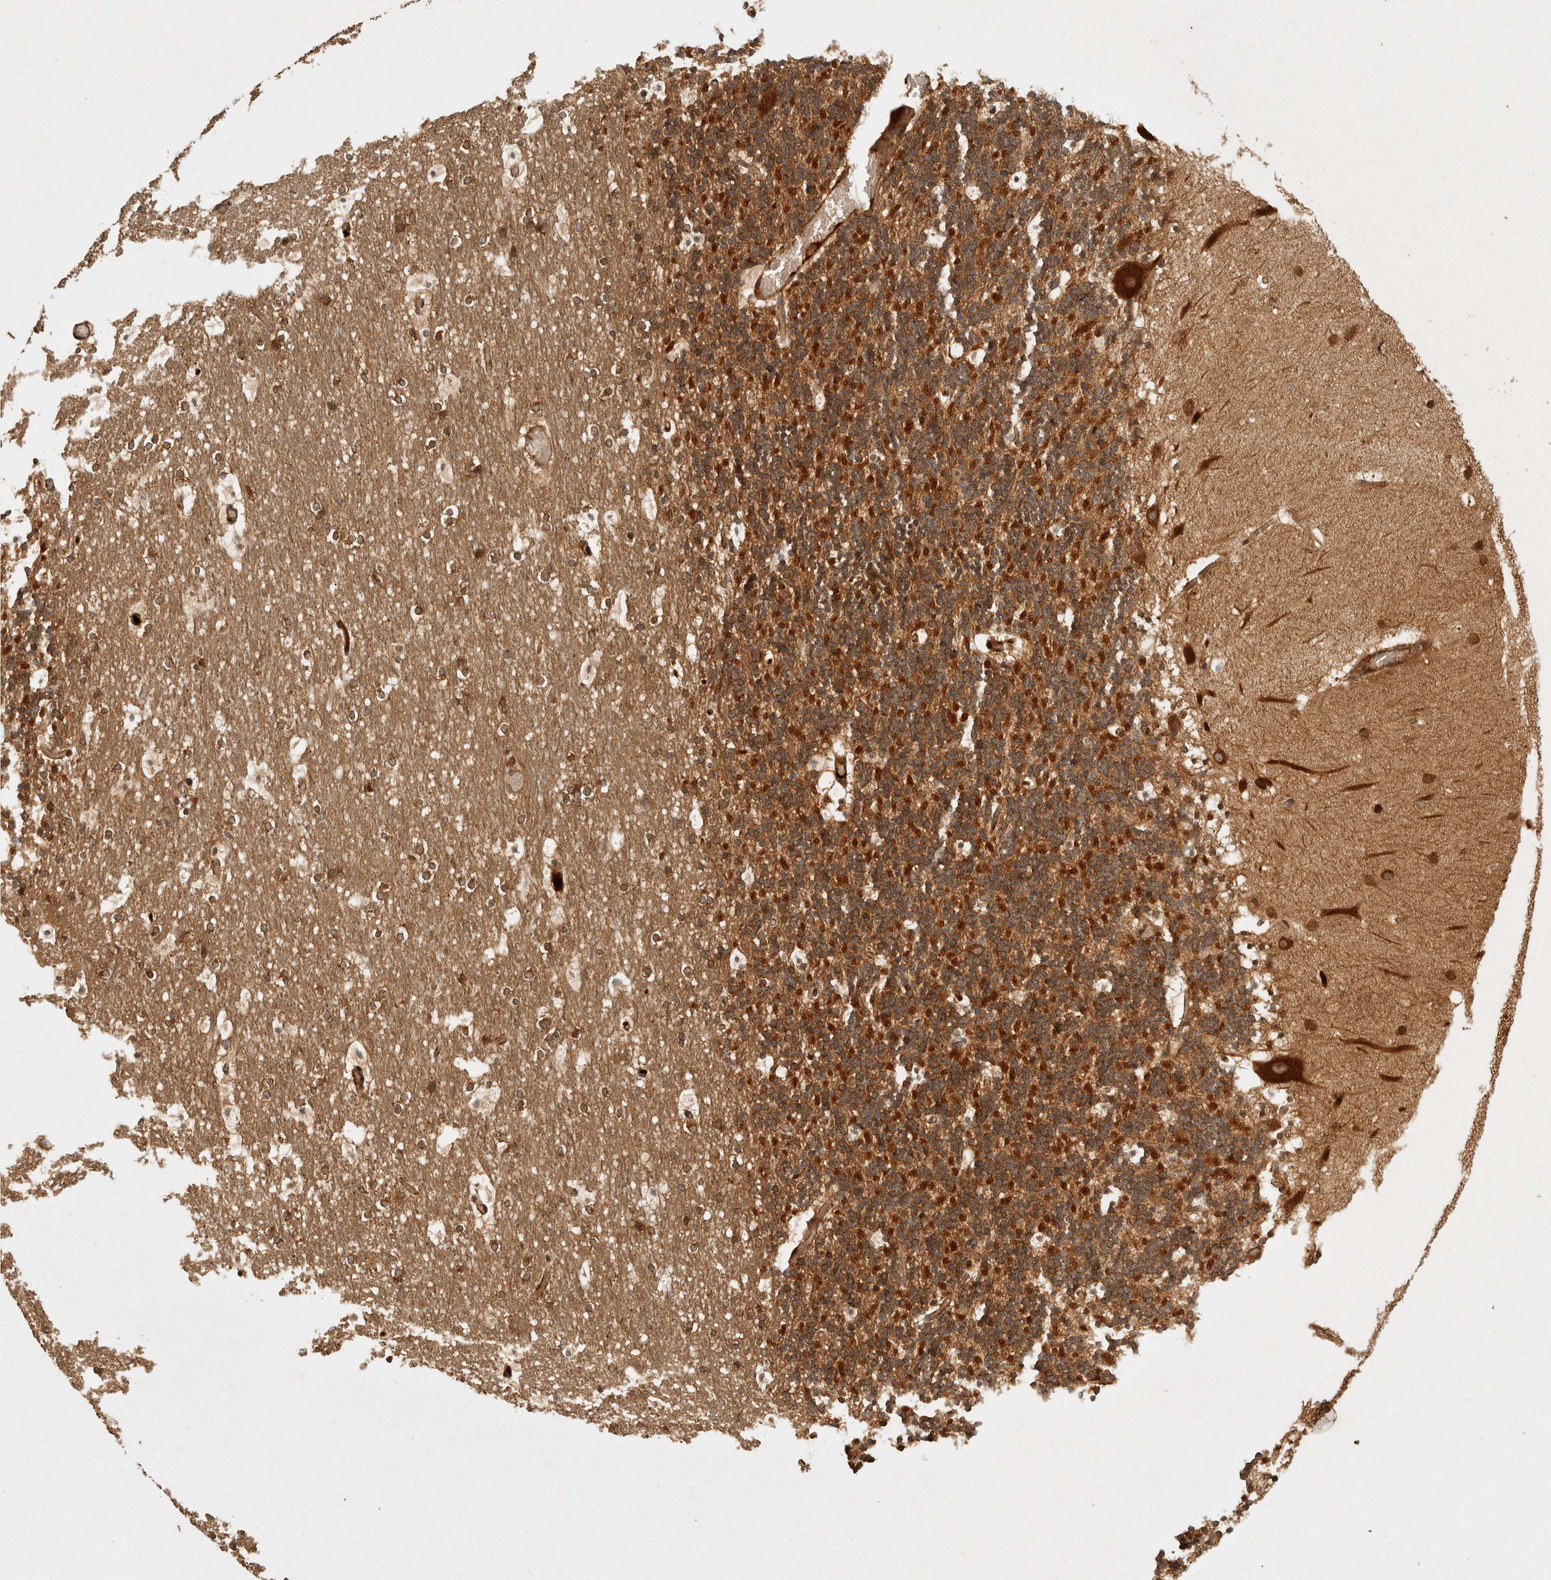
{"staining": {"intensity": "moderate", "quantity": "25%-75%", "location": "cytoplasmic/membranous"}, "tissue": "cerebellum", "cell_type": "Cells in granular layer", "image_type": "normal", "snomed": [{"axis": "morphology", "description": "Normal tissue, NOS"}, {"axis": "topography", "description": "Cerebellum"}], "caption": "Cells in granular layer show medium levels of moderate cytoplasmic/membranous positivity in approximately 25%-75% of cells in unremarkable cerebellum. (Brightfield microscopy of DAB IHC at high magnification).", "gene": "CAMSAP2", "patient": {"sex": "male", "age": 57}}